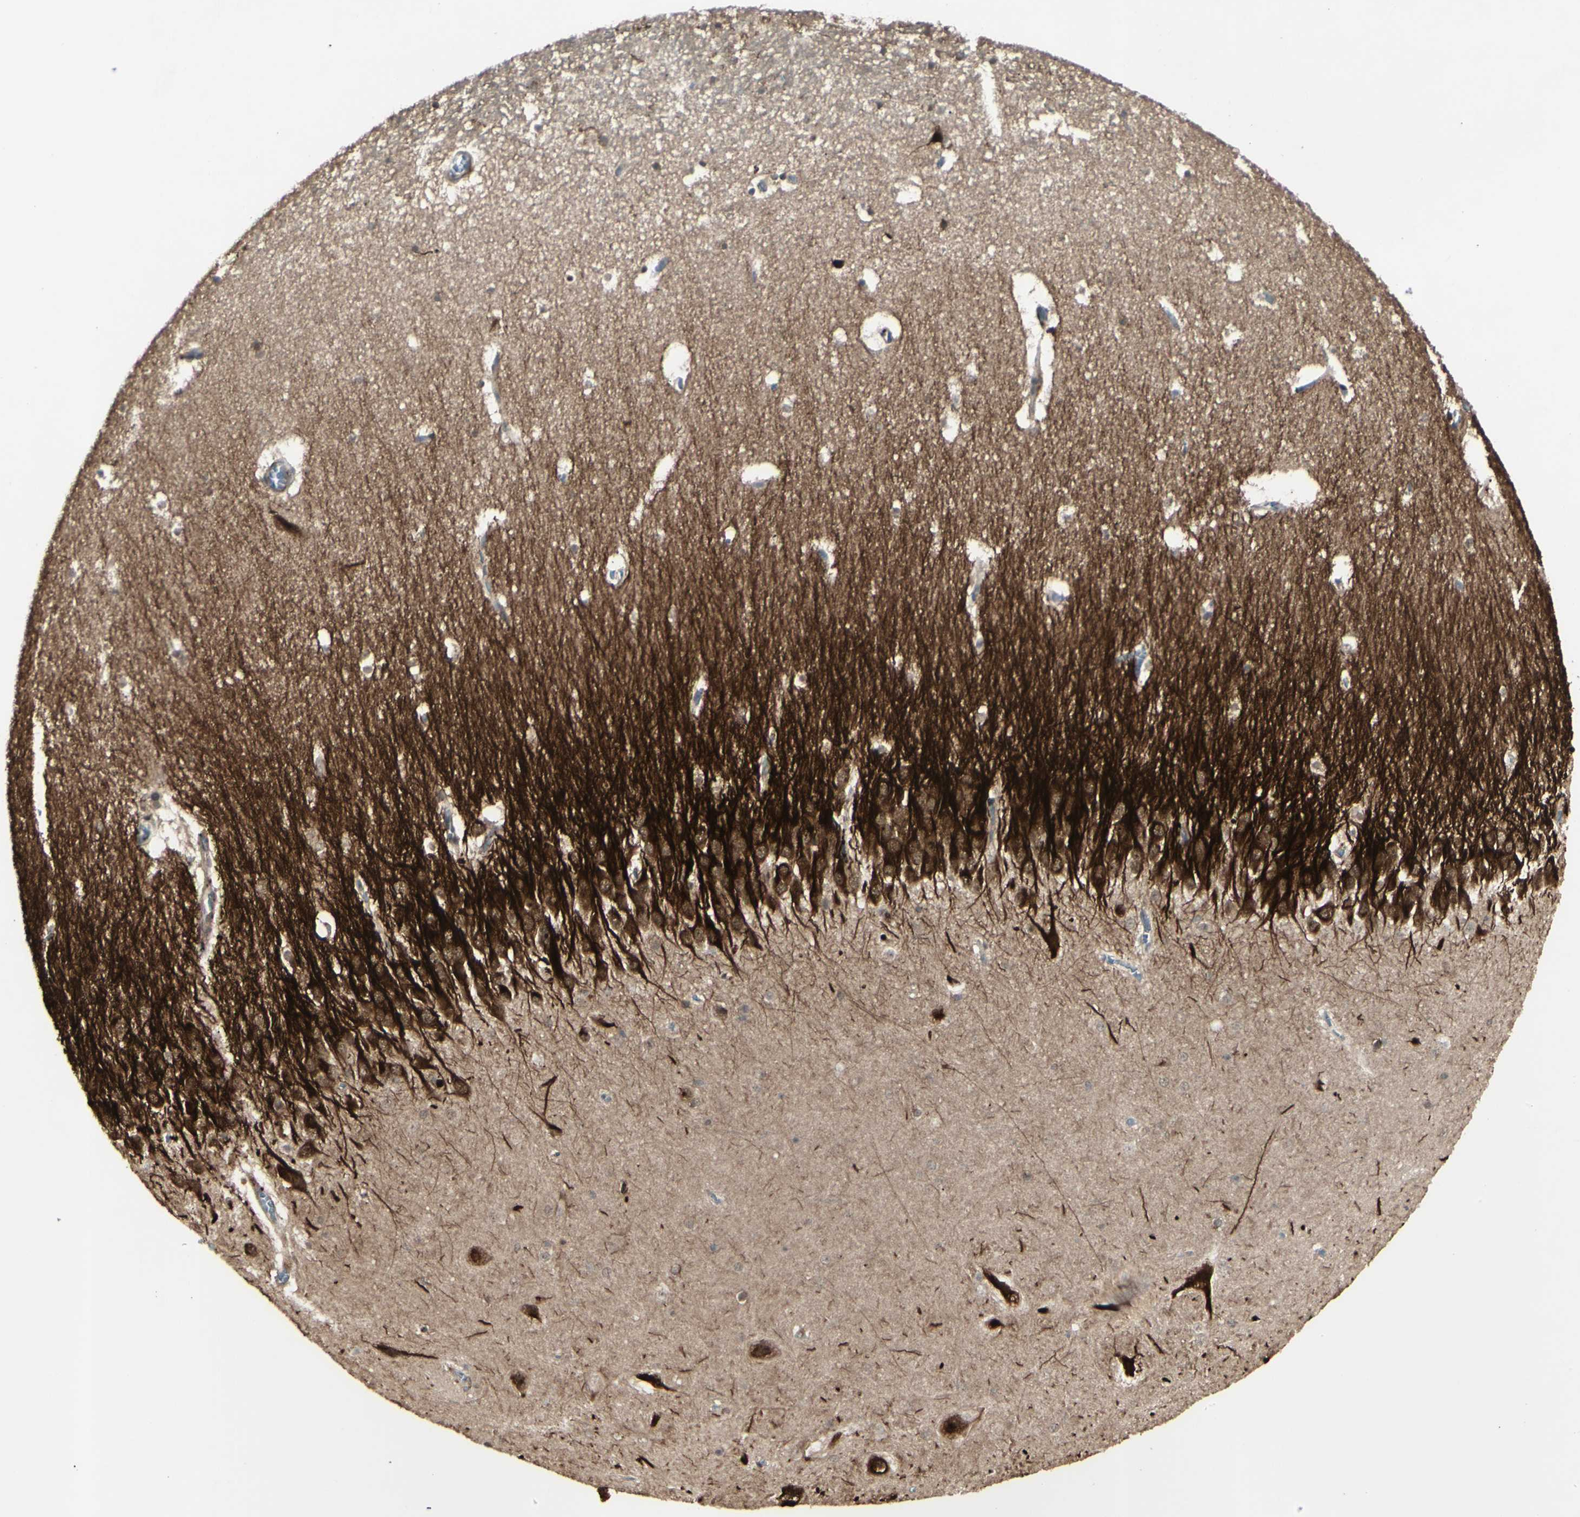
{"staining": {"intensity": "moderate", "quantity": ">75%", "location": "cytoplasmic/membranous,nuclear"}, "tissue": "hippocampus", "cell_type": "Glial cells", "image_type": "normal", "snomed": [{"axis": "morphology", "description": "Normal tissue, NOS"}, {"axis": "topography", "description": "Hippocampus"}], "caption": "Hippocampus stained for a protein demonstrates moderate cytoplasmic/membranous,nuclear positivity in glial cells. The staining was performed using DAB (3,3'-diaminobenzidine) to visualize the protein expression in brown, while the nuclei were stained in blue with hematoxylin (Magnification: 20x).", "gene": "MLF2", "patient": {"sex": "male", "age": 45}}